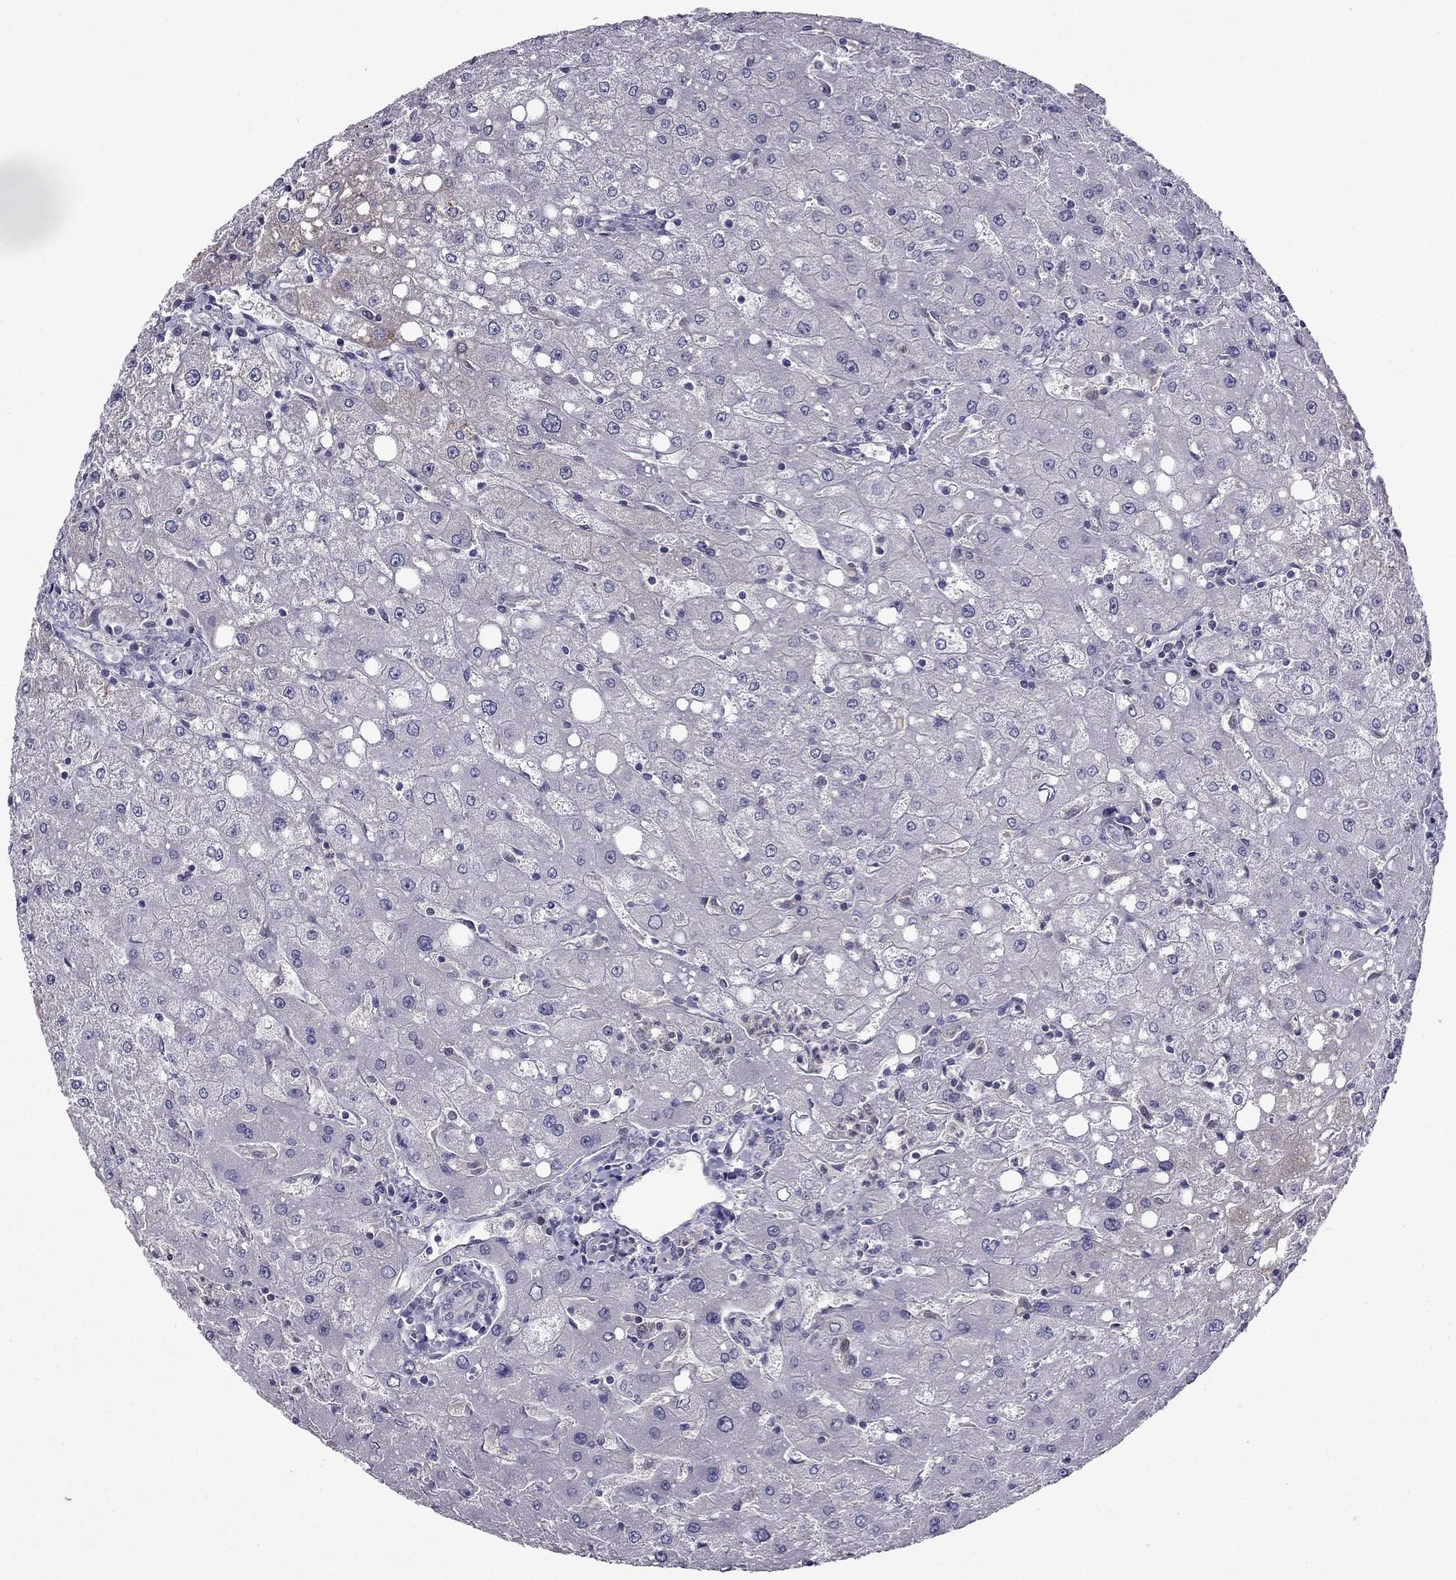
{"staining": {"intensity": "negative", "quantity": "none", "location": "none"}, "tissue": "liver", "cell_type": "Cholangiocytes", "image_type": "normal", "snomed": [{"axis": "morphology", "description": "Normal tissue, NOS"}, {"axis": "topography", "description": "Liver"}], "caption": "DAB immunohistochemical staining of unremarkable liver reveals no significant staining in cholangiocytes.", "gene": "CDK5", "patient": {"sex": "female", "age": 53}}